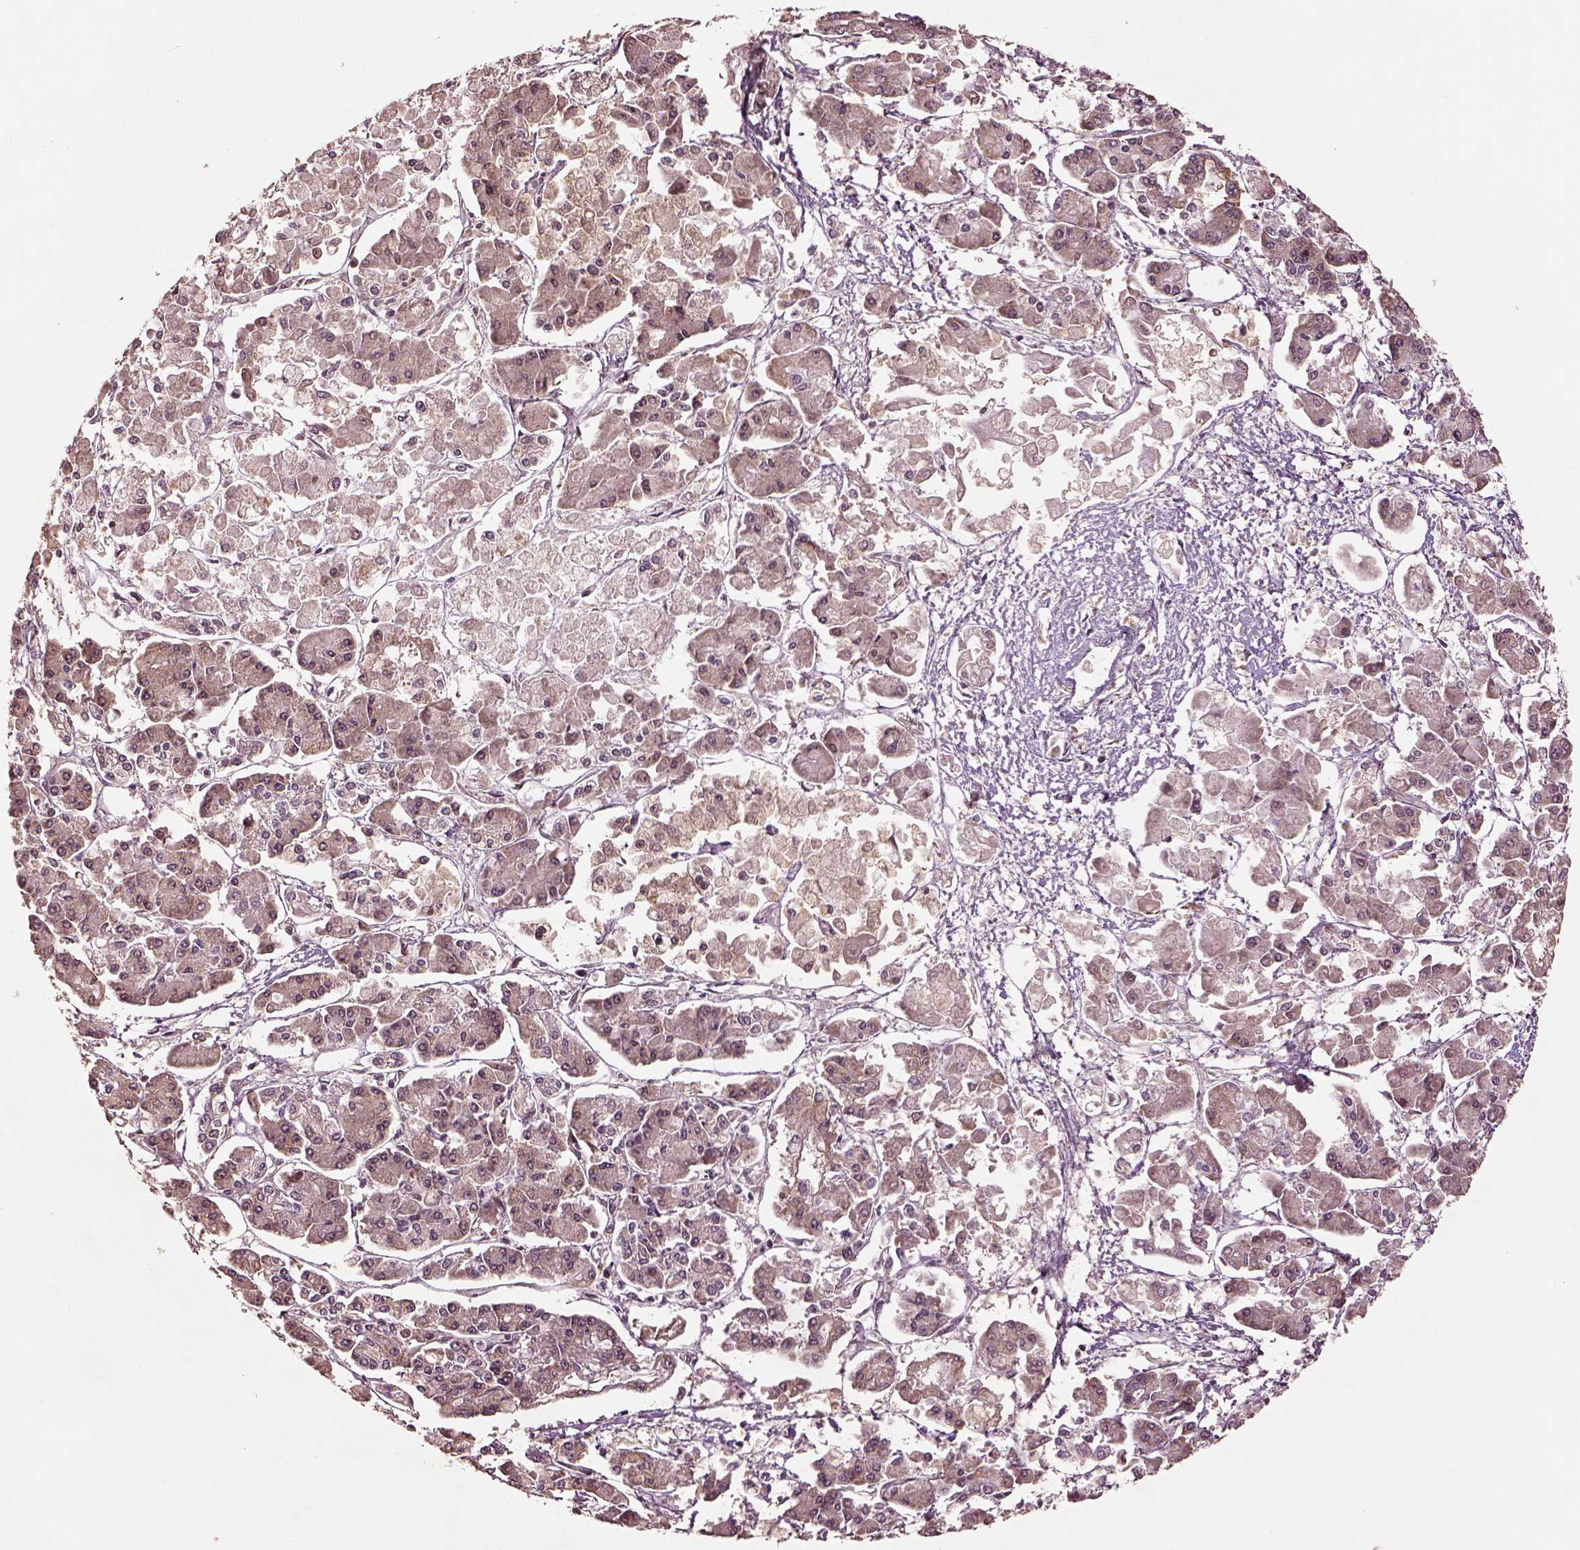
{"staining": {"intensity": "negative", "quantity": "none", "location": "none"}, "tissue": "pancreatic cancer", "cell_type": "Tumor cells", "image_type": "cancer", "snomed": [{"axis": "morphology", "description": "Adenocarcinoma, NOS"}, {"axis": "topography", "description": "Pancreas"}], "caption": "Immunohistochemistry (IHC) photomicrograph of human pancreatic adenocarcinoma stained for a protein (brown), which reveals no positivity in tumor cells. (DAB (3,3'-diaminobenzidine) immunohistochemistry with hematoxylin counter stain).", "gene": "BRD9", "patient": {"sex": "male", "age": 85}}